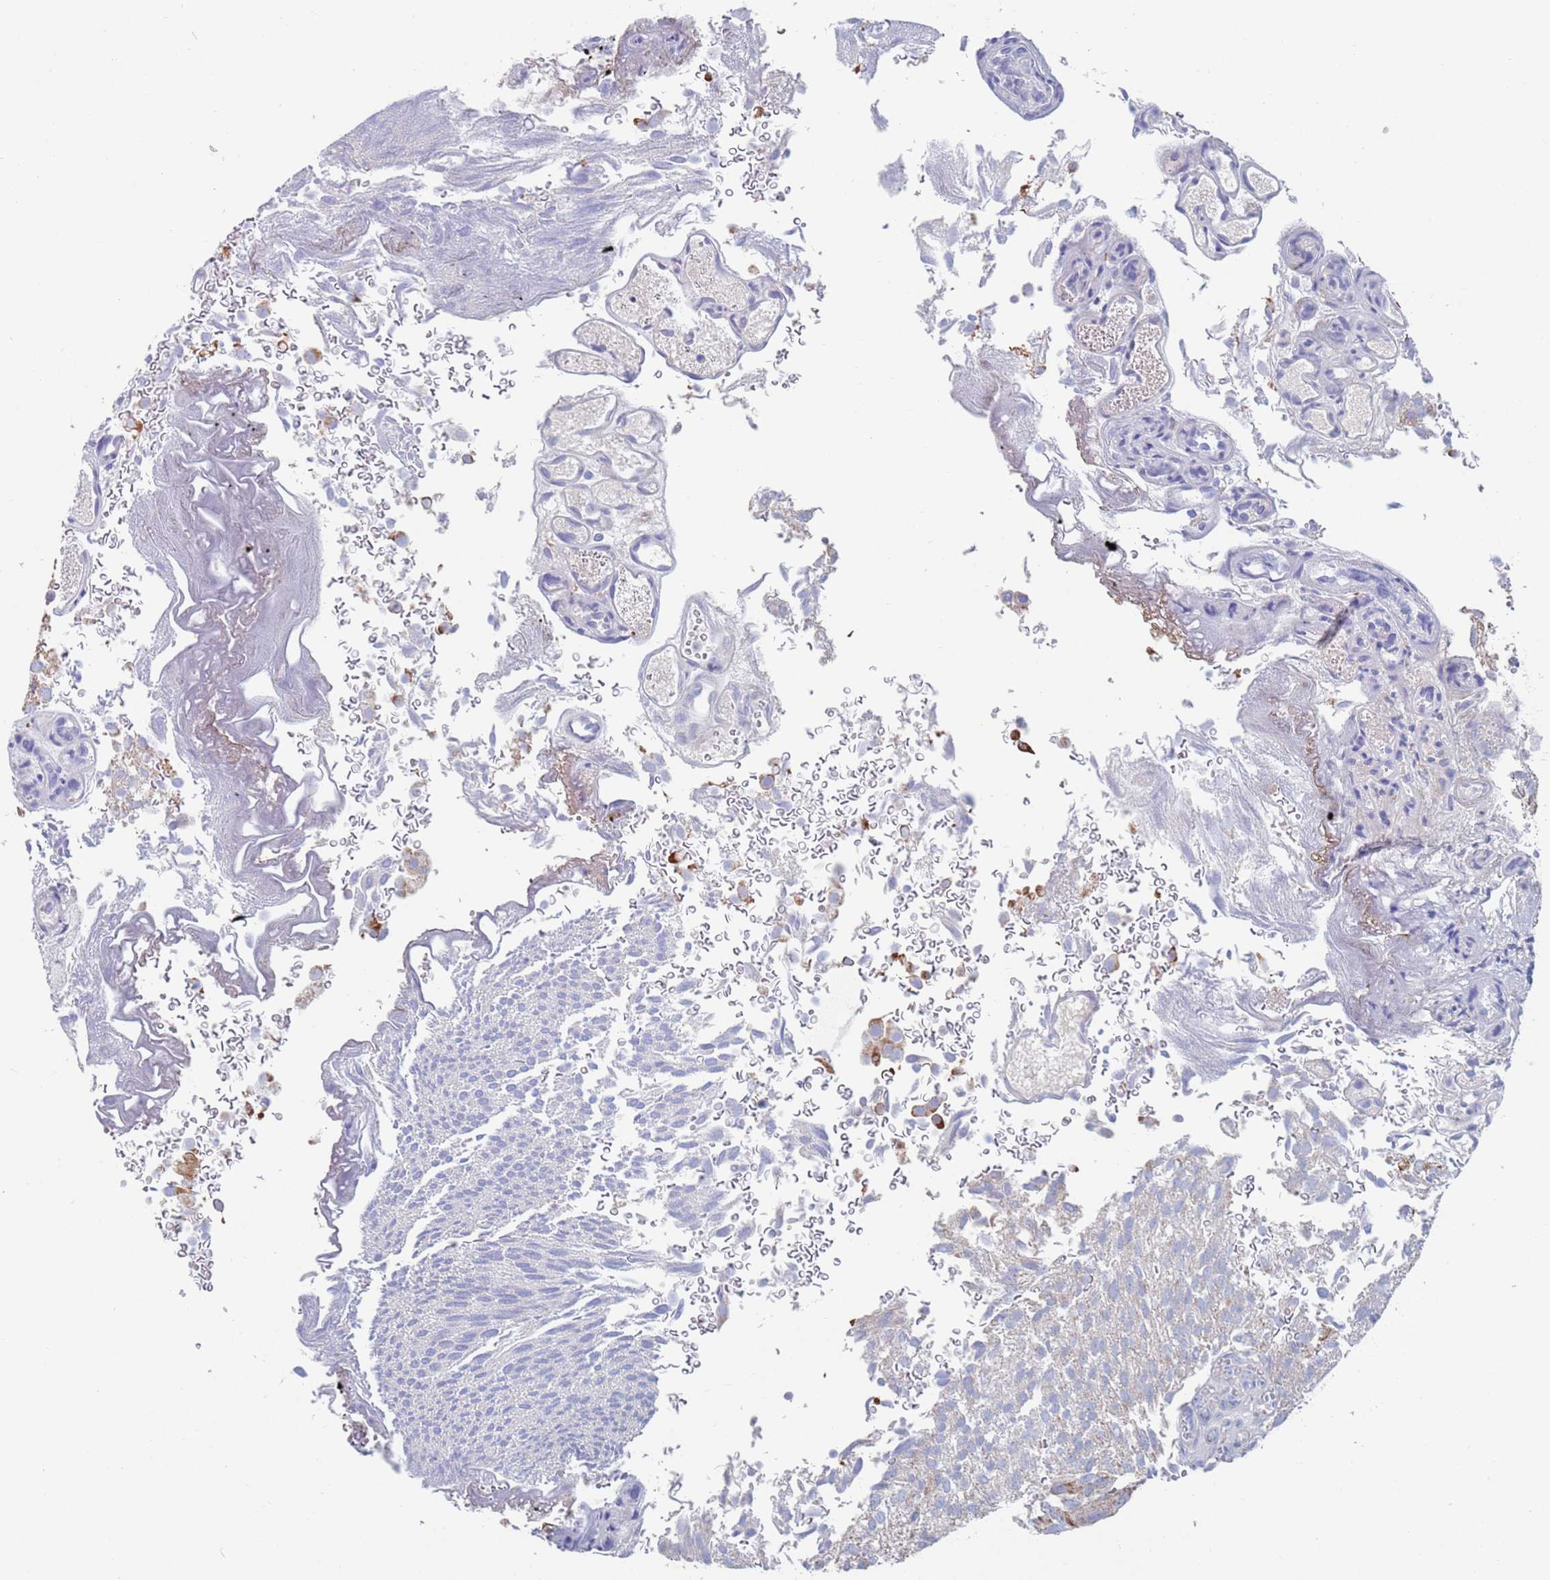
{"staining": {"intensity": "moderate", "quantity": "25%-75%", "location": "cytoplasmic/membranous"}, "tissue": "urothelial cancer", "cell_type": "Tumor cells", "image_type": "cancer", "snomed": [{"axis": "morphology", "description": "Urothelial carcinoma, Low grade"}, {"axis": "topography", "description": "Urinary bladder"}], "caption": "Immunohistochemistry micrograph of urothelial cancer stained for a protein (brown), which displays medium levels of moderate cytoplasmic/membranous expression in approximately 25%-75% of tumor cells.", "gene": "MRPL22", "patient": {"sex": "male", "age": 78}}